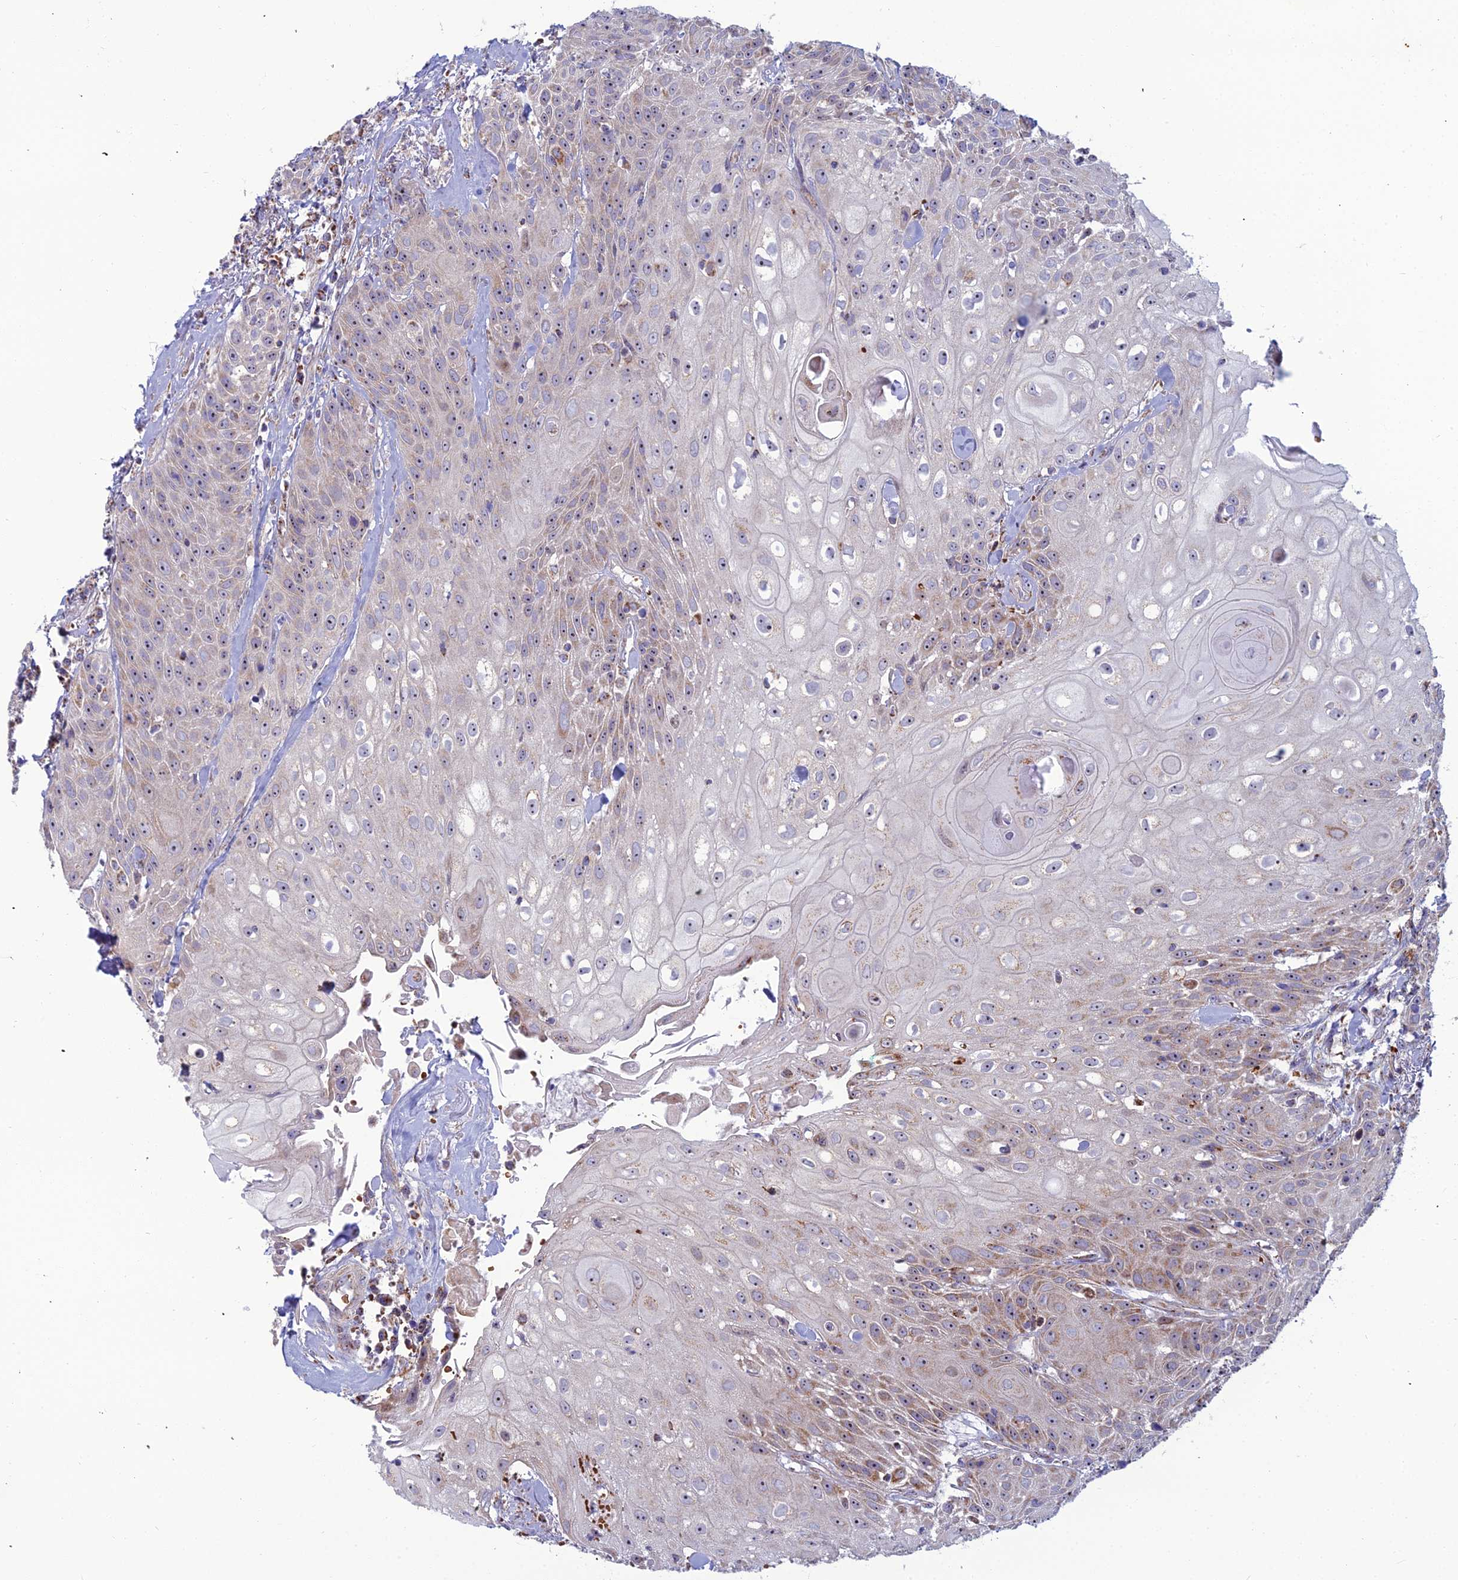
{"staining": {"intensity": "weak", "quantity": "25%-75%", "location": "cytoplasmic/membranous,nuclear"}, "tissue": "head and neck cancer", "cell_type": "Tumor cells", "image_type": "cancer", "snomed": [{"axis": "morphology", "description": "Squamous cell carcinoma, NOS"}, {"axis": "topography", "description": "Oral tissue"}, {"axis": "topography", "description": "Head-Neck"}], "caption": "Head and neck squamous cell carcinoma stained with a protein marker shows weak staining in tumor cells.", "gene": "SLC35F4", "patient": {"sex": "female", "age": 82}}